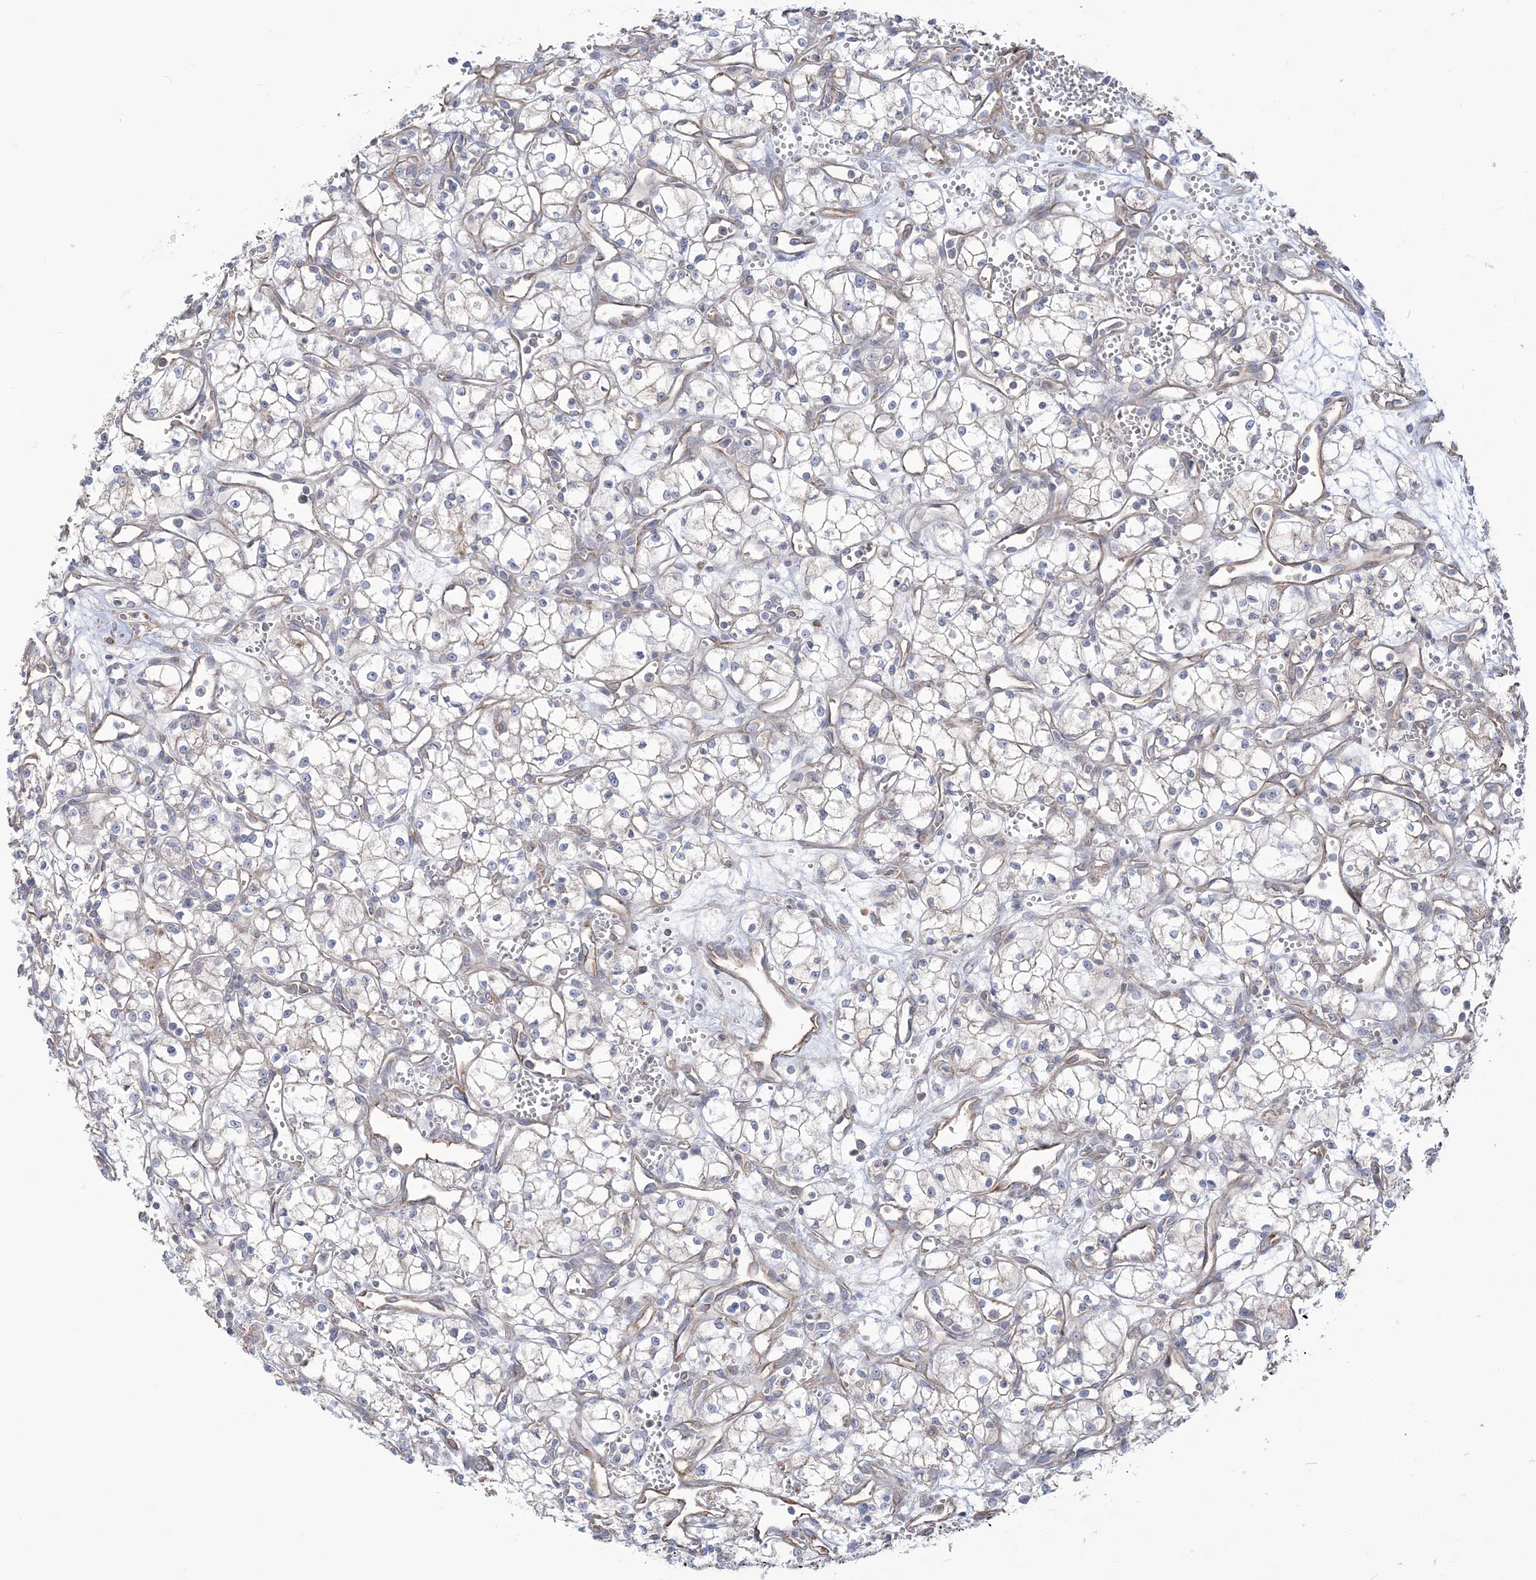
{"staining": {"intensity": "negative", "quantity": "none", "location": "none"}, "tissue": "renal cancer", "cell_type": "Tumor cells", "image_type": "cancer", "snomed": [{"axis": "morphology", "description": "Adenocarcinoma, NOS"}, {"axis": "topography", "description": "Kidney"}], "caption": "Histopathology image shows no protein expression in tumor cells of adenocarcinoma (renal) tissue. Brightfield microscopy of immunohistochemistry (IHC) stained with DAB (3,3'-diaminobenzidine) (brown) and hematoxylin (blue), captured at high magnification.", "gene": "ZNF821", "patient": {"sex": "male", "age": 59}}